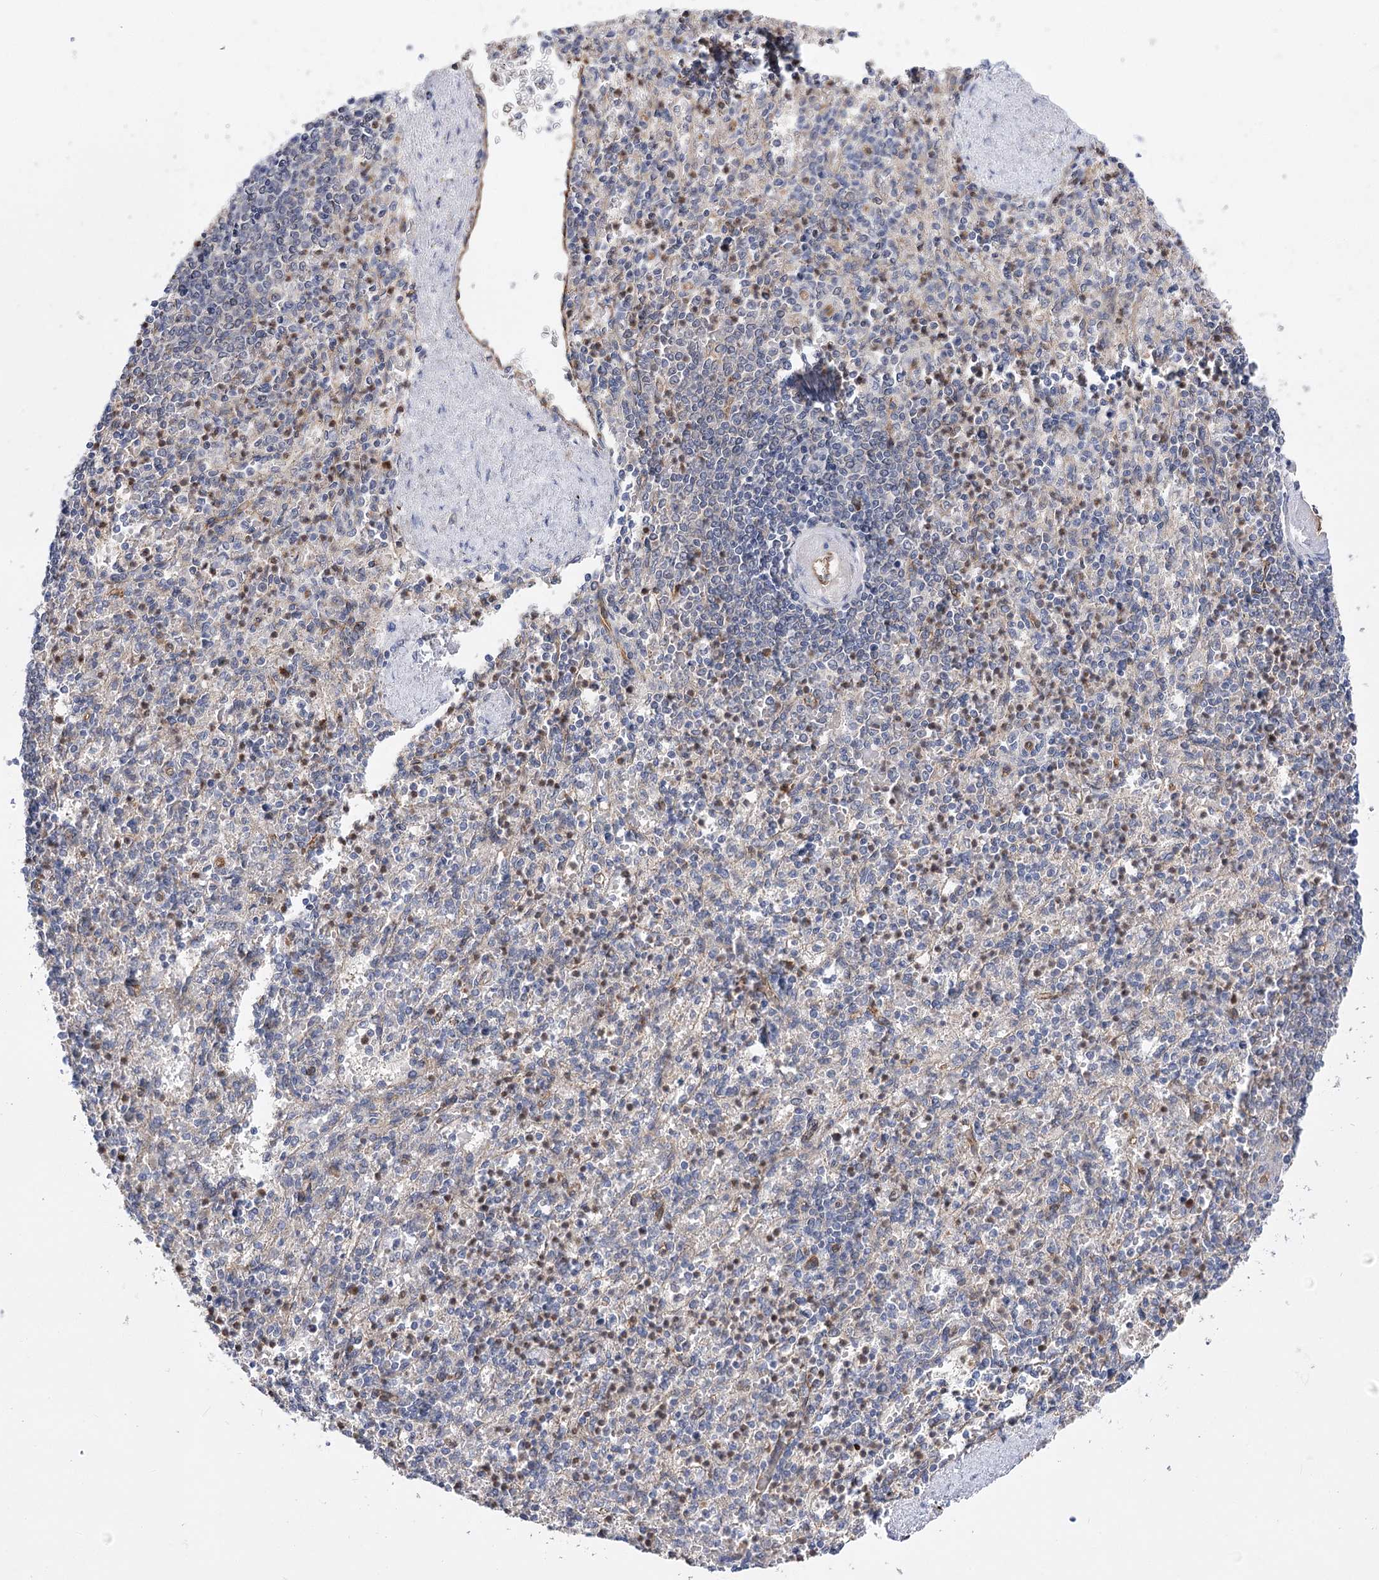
{"staining": {"intensity": "moderate", "quantity": "<25%", "location": "cytoplasmic/membranous"}, "tissue": "spleen", "cell_type": "Cells in red pulp", "image_type": "normal", "snomed": [{"axis": "morphology", "description": "Normal tissue, NOS"}, {"axis": "topography", "description": "Spleen"}], "caption": "An immunohistochemistry image of benign tissue is shown. Protein staining in brown labels moderate cytoplasmic/membranous positivity in spleen within cells in red pulp.", "gene": "ARHGAP31", "patient": {"sex": "female", "age": 74}}